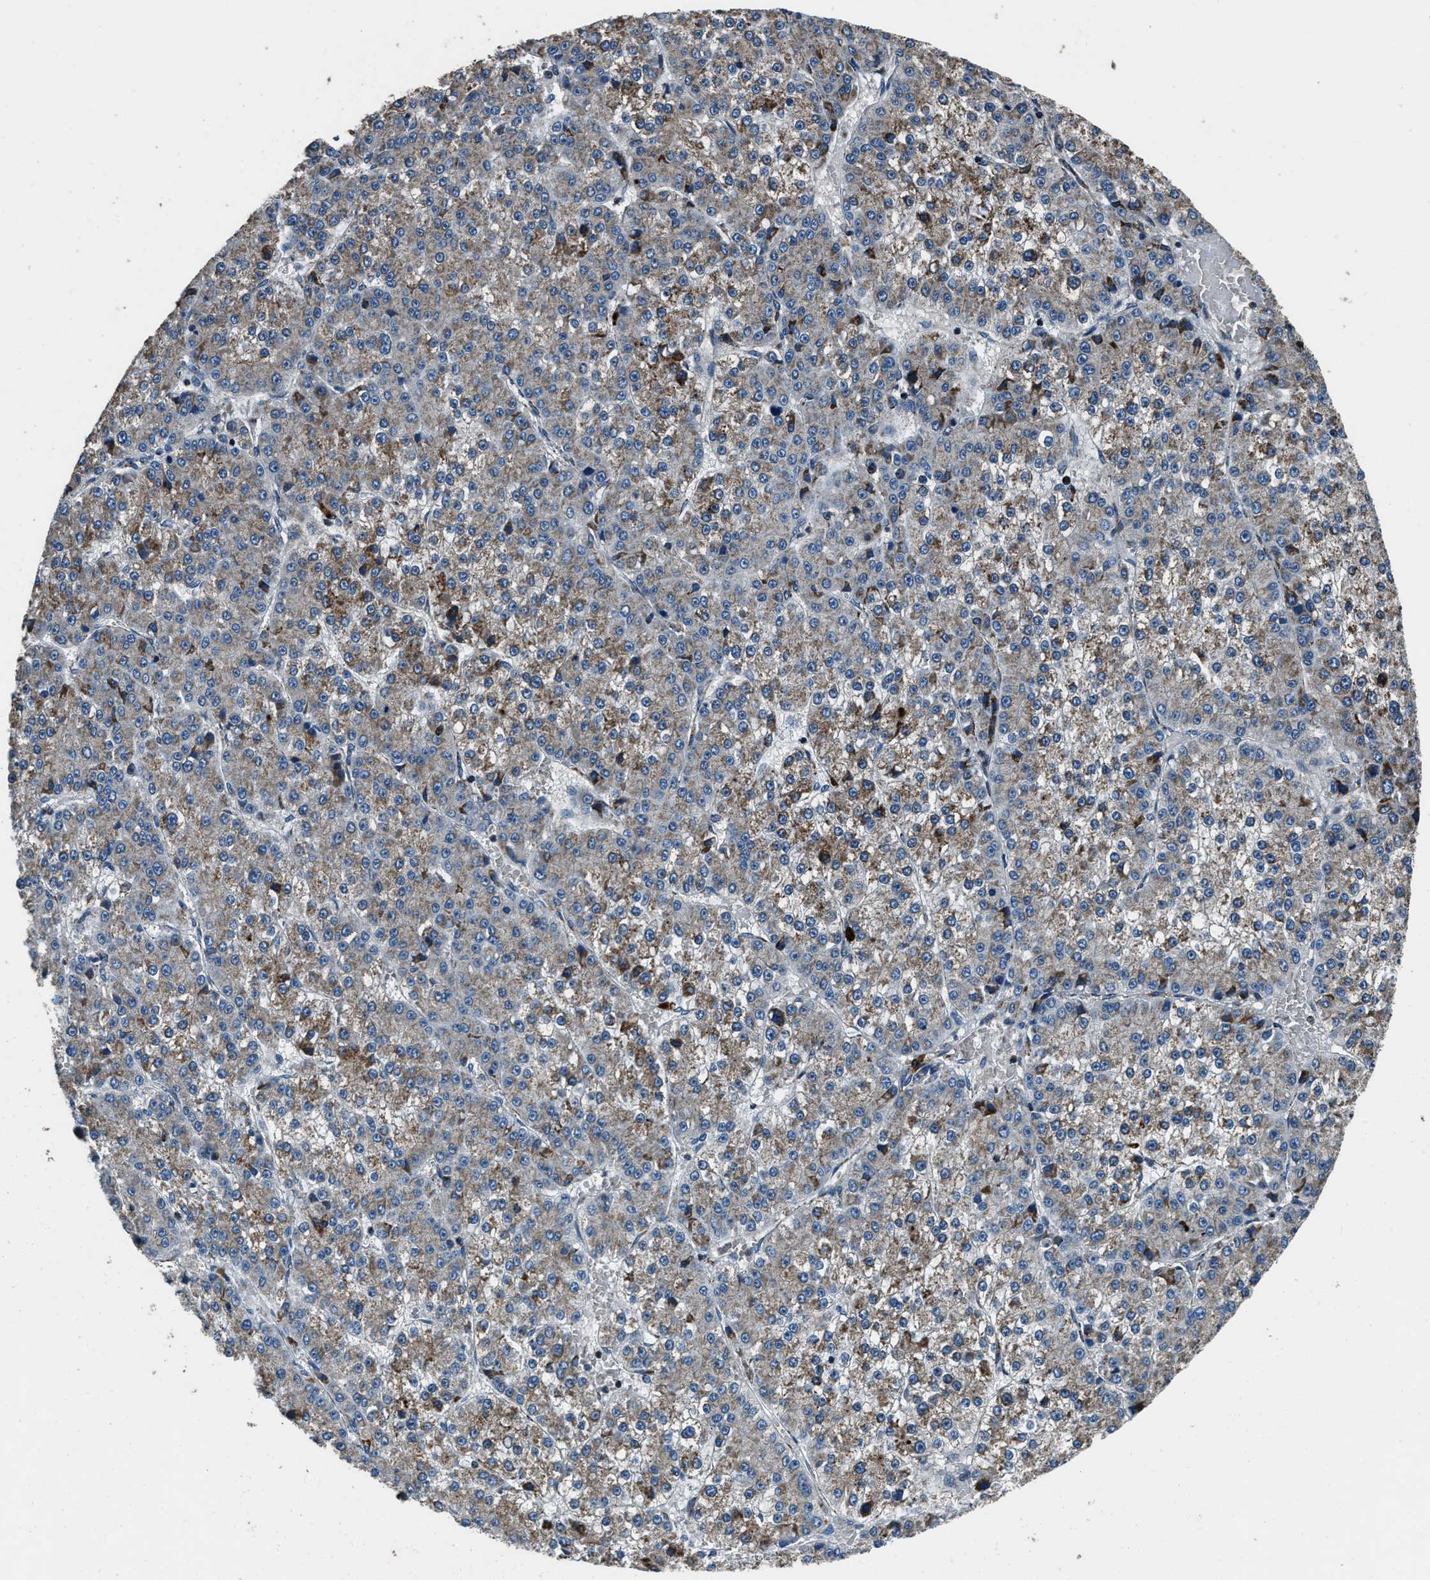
{"staining": {"intensity": "moderate", "quantity": "25%-75%", "location": "cytoplasmic/membranous"}, "tissue": "liver cancer", "cell_type": "Tumor cells", "image_type": "cancer", "snomed": [{"axis": "morphology", "description": "Carcinoma, Hepatocellular, NOS"}, {"axis": "topography", "description": "Liver"}], "caption": "Brown immunohistochemical staining in human hepatocellular carcinoma (liver) displays moderate cytoplasmic/membranous expression in approximately 25%-75% of tumor cells.", "gene": "OGDH", "patient": {"sex": "female", "age": 73}}